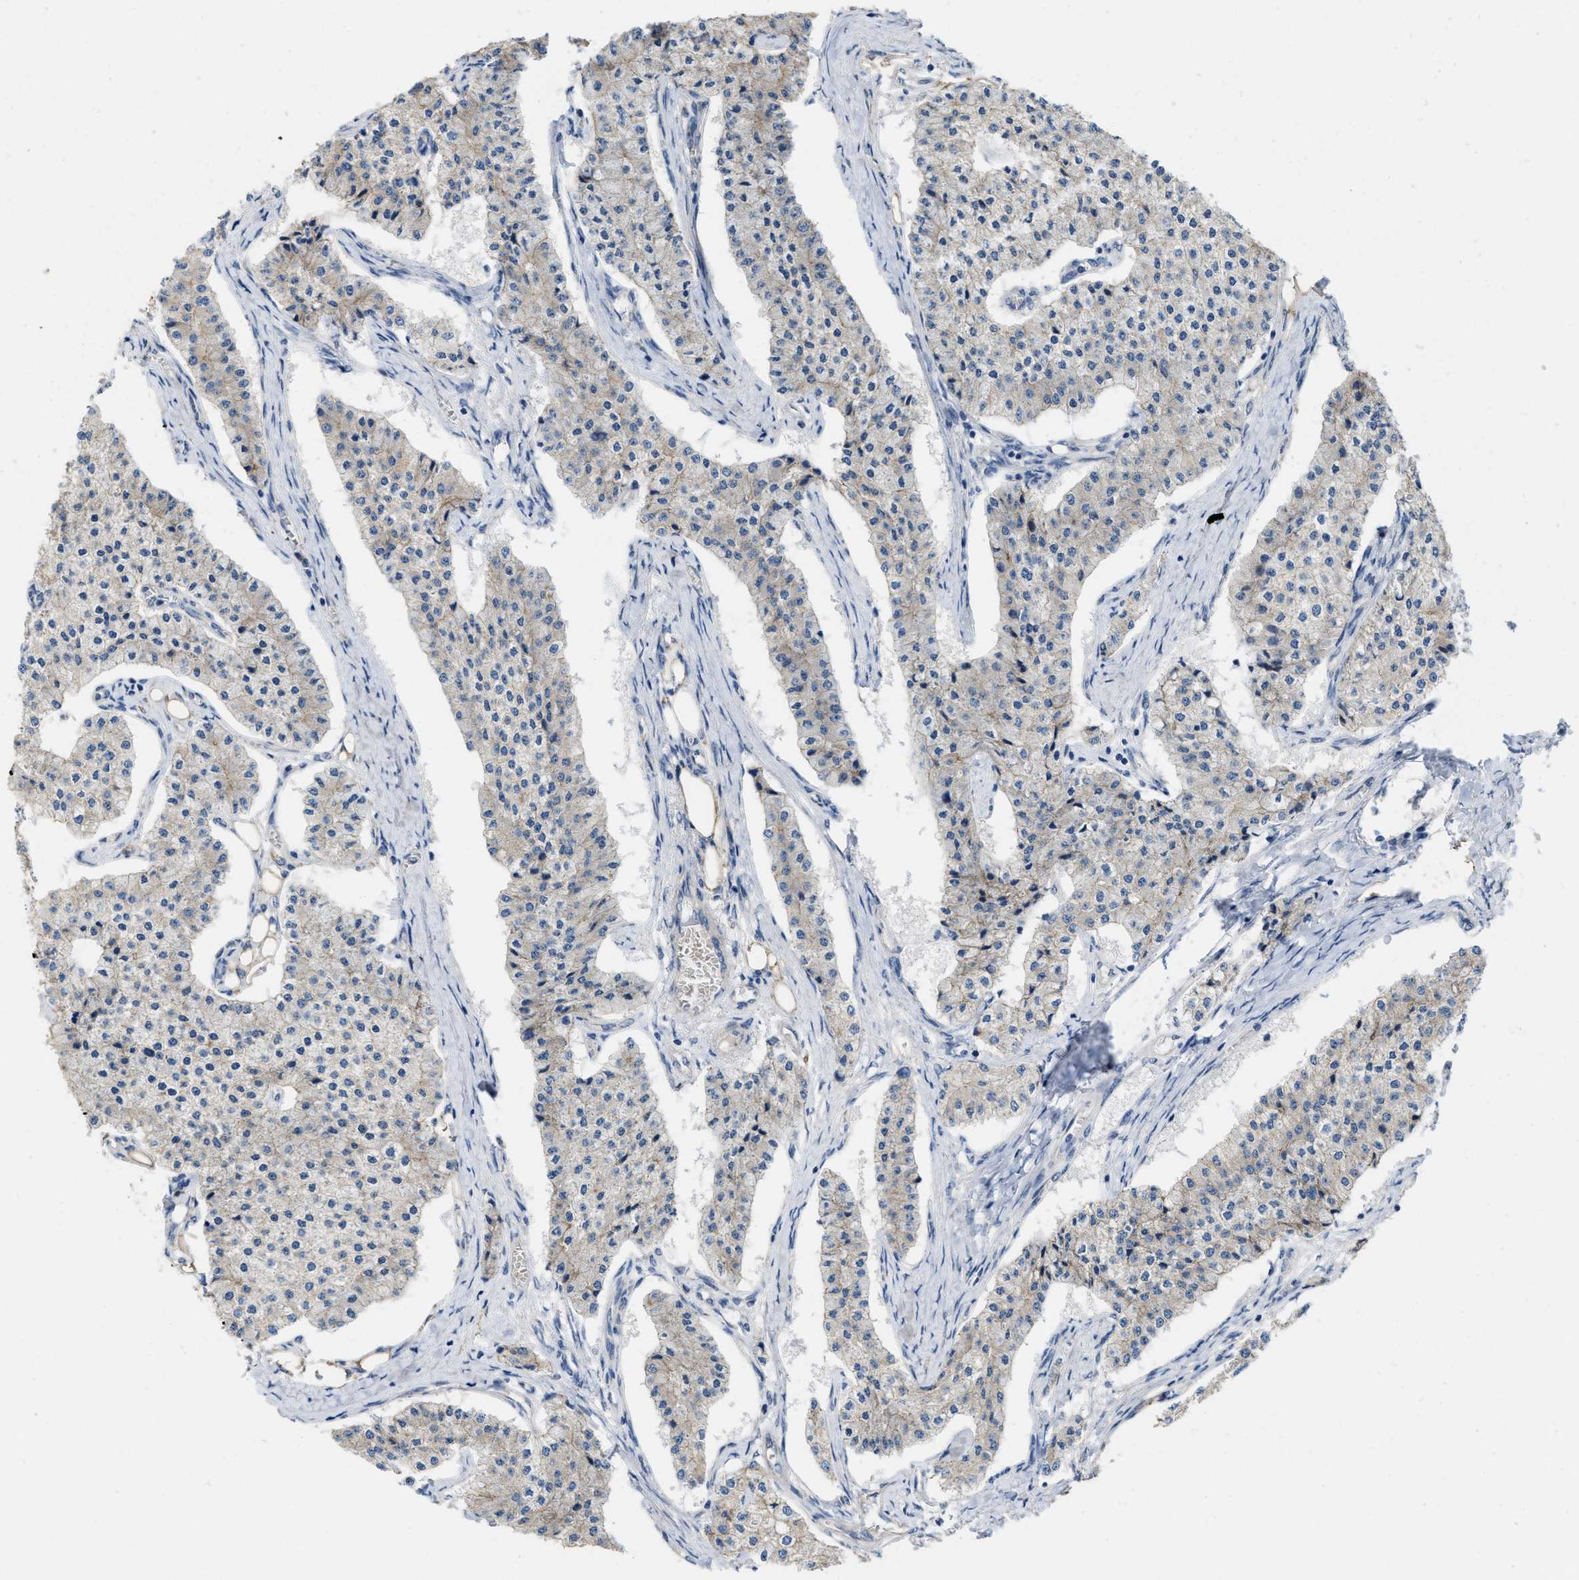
{"staining": {"intensity": "weak", "quantity": "<25%", "location": "cytoplasmic/membranous"}, "tissue": "carcinoid", "cell_type": "Tumor cells", "image_type": "cancer", "snomed": [{"axis": "morphology", "description": "Carcinoid, malignant, NOS"}, {"axis": "topography", "description": "Colon"}], "caption": "Immunohistochemistry histopathology image of human carcinoid (malignant) stained for a protein (brown), which displays no positivity in tumor cells.", "gene": "CDPF1", "patient": {"sex": "female", "age": 52}}